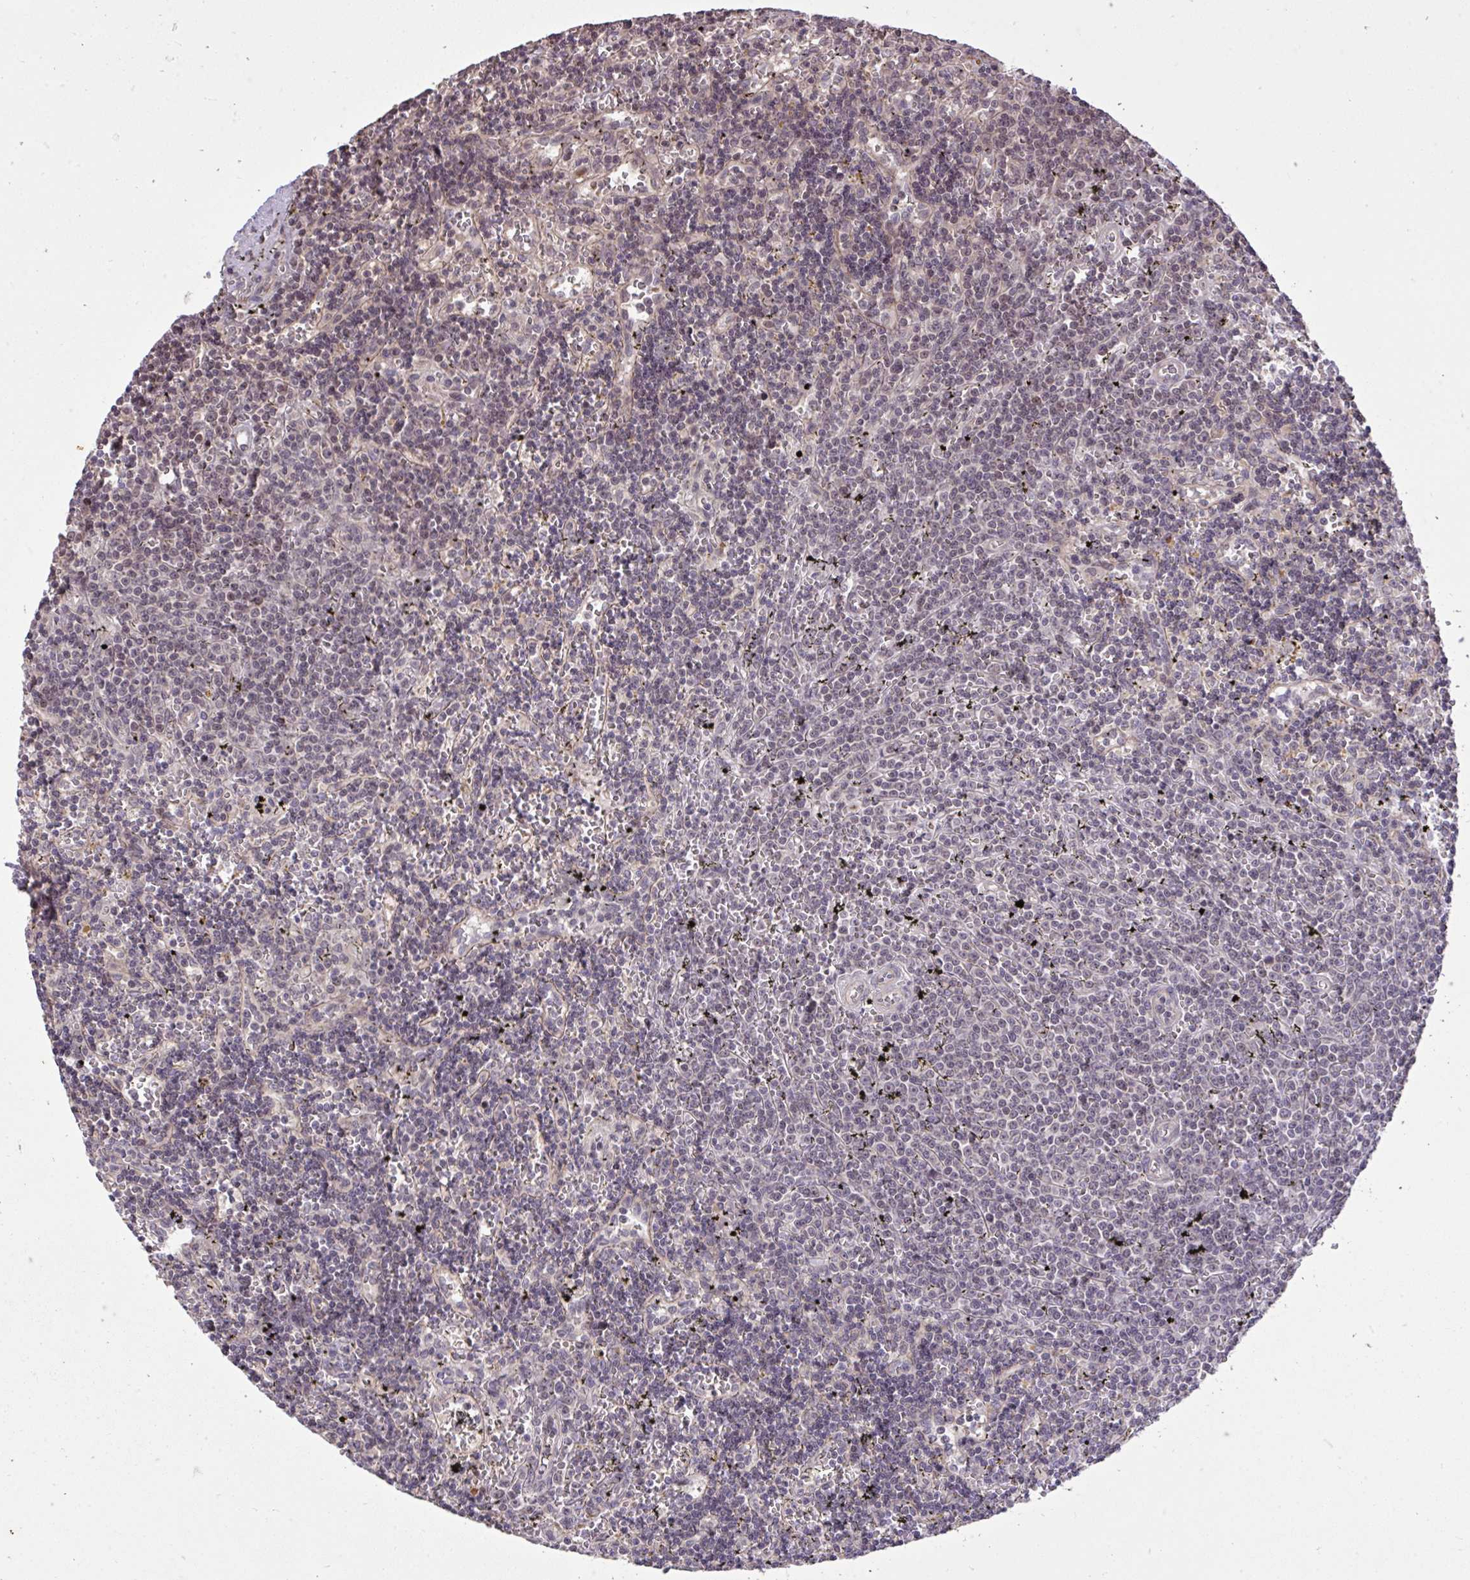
{"staining": {"intensity": "negative", "quantity": "none", "location": "none"}, "tissue": "lymphoma", "cell_type": "Tumor cells", "image_type": "cancer", "snomed": [{"axis": "morphology", "description": "Malignant lymphoma, non-Hodgkin's type, Low grade"}, {"axis": "topography", "description": "Spleen"}], "caption": "Immunohistochemistry (IHC) of human malignant lymphoma, non-Hodgkin's type (low-grade) reveals no positivity in tumor cells.", "gene": "CYP20A1", "patient": {"sex": "male", "age": 60}}